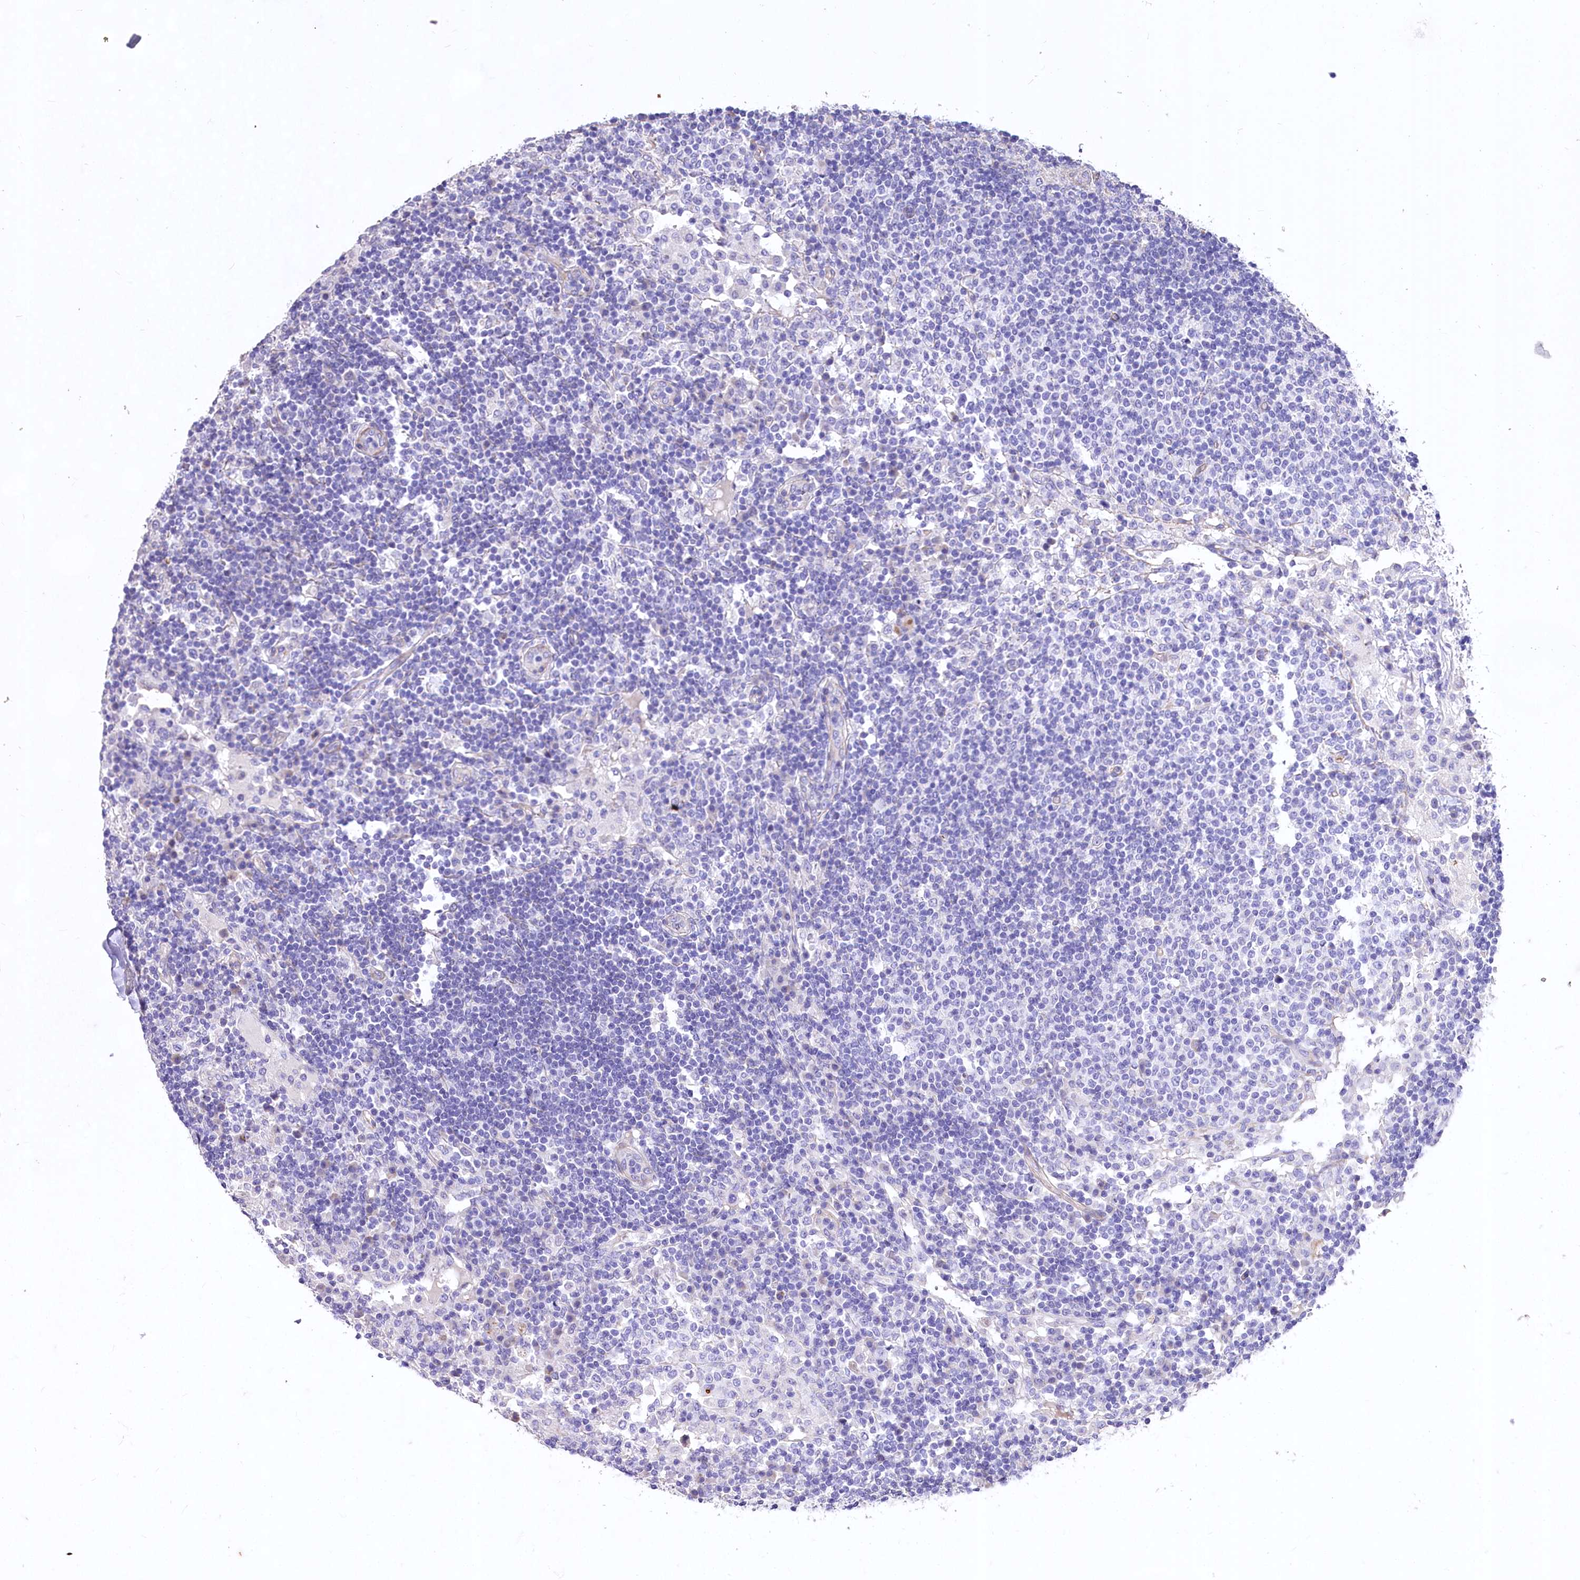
{"staining": {"intensity": "negative", "quantity": "none", "location": "none"}, "tissue": "lymph node", "cell_type": "Non-germinal center cells", "image_type": "normal", "snomed": [{"axis": "morphology", "description": "Normal tissue, NOS"}, {"axis": "topography", "description": "Lymph node"}], "caption": "The immunohistochemistry (IHC) micrograph has no significant staining in non-germinal center cells of lymph node.", "gene": "RDH16", "patient": {"sex": "female", "age": 53}}